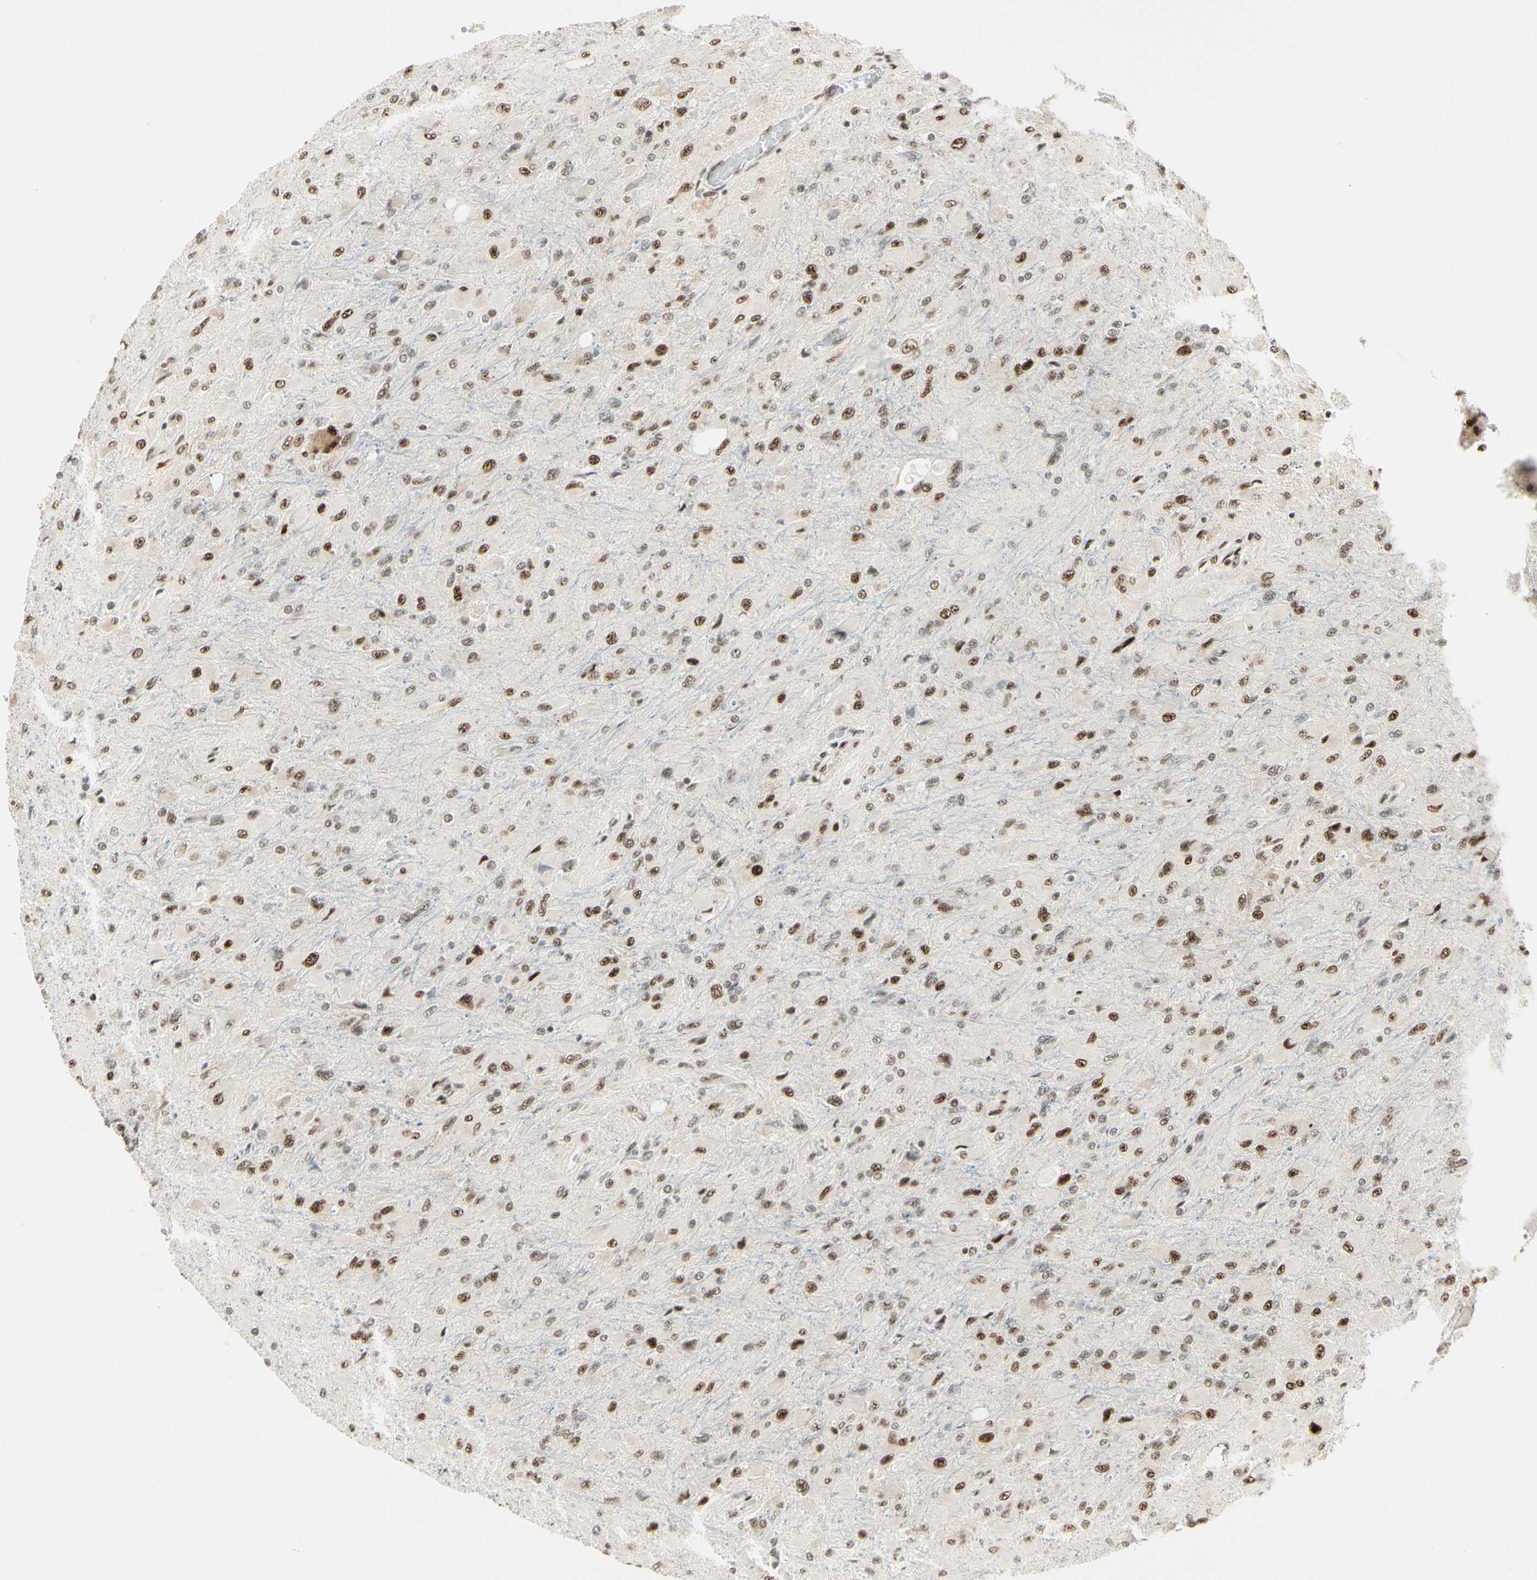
{"staining": {"intensity": "moderate", "quantity": ">75%", "location": "nuclear"}, "tissue": "glioma", "cell_type": "Tumor cells", "image_type": "cancer", "snomed": [{"axis": "morphology", "description": "Glioma, malignant, High grade"}, {"axis": "topography", "description": "Cerebral cortex"}], "caption": "Protein staining demonstrates moderate nuclear positivity in approximately >75% of tumor cells in malignant high-grade glioma.", "gene": "HEXIM1", "patient": {"sex": "female", "age": 36}}